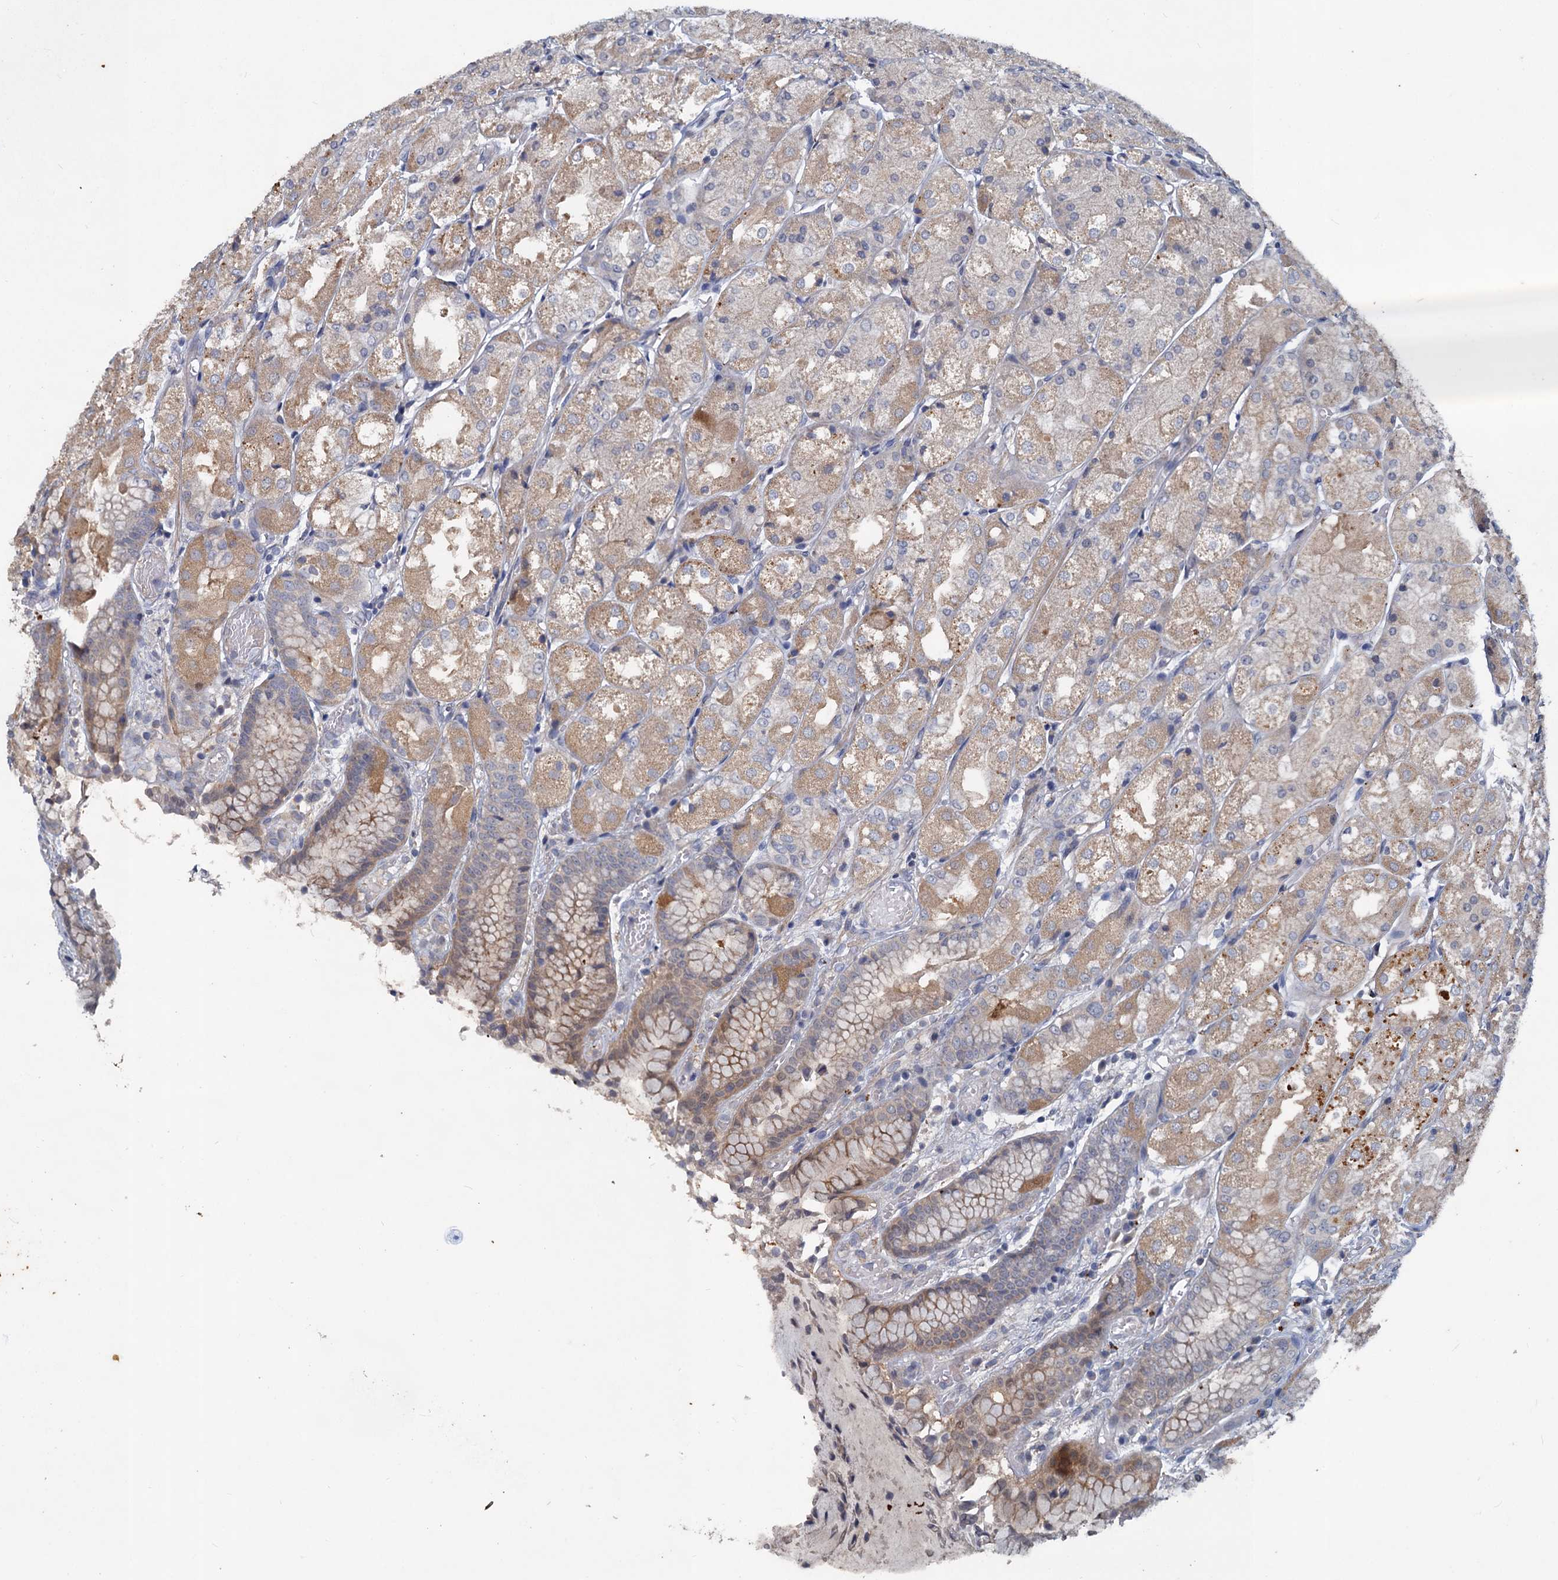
{"staining": {"intensity": "moderate", "quantity": "25%-75%", "location": "cytoplasmic/membranous"}, "tissue": "stomach", "cell_type": "Glandular cells", "image_type": "normal", "snomed": [{"axis": "morphology", "description": "Normal tissue, NOS"}, {"axis": "topography", "description": "Stomach, upper"}], "caption": "About 25%-75% of glandular cells in benign stomach exhibit moderate cytoplasmic/membranous protein expression as visualized by brown immunohistochemical staining.", "gene": "SLC2A7", "patient": {"sex": "male", "age": 72}}